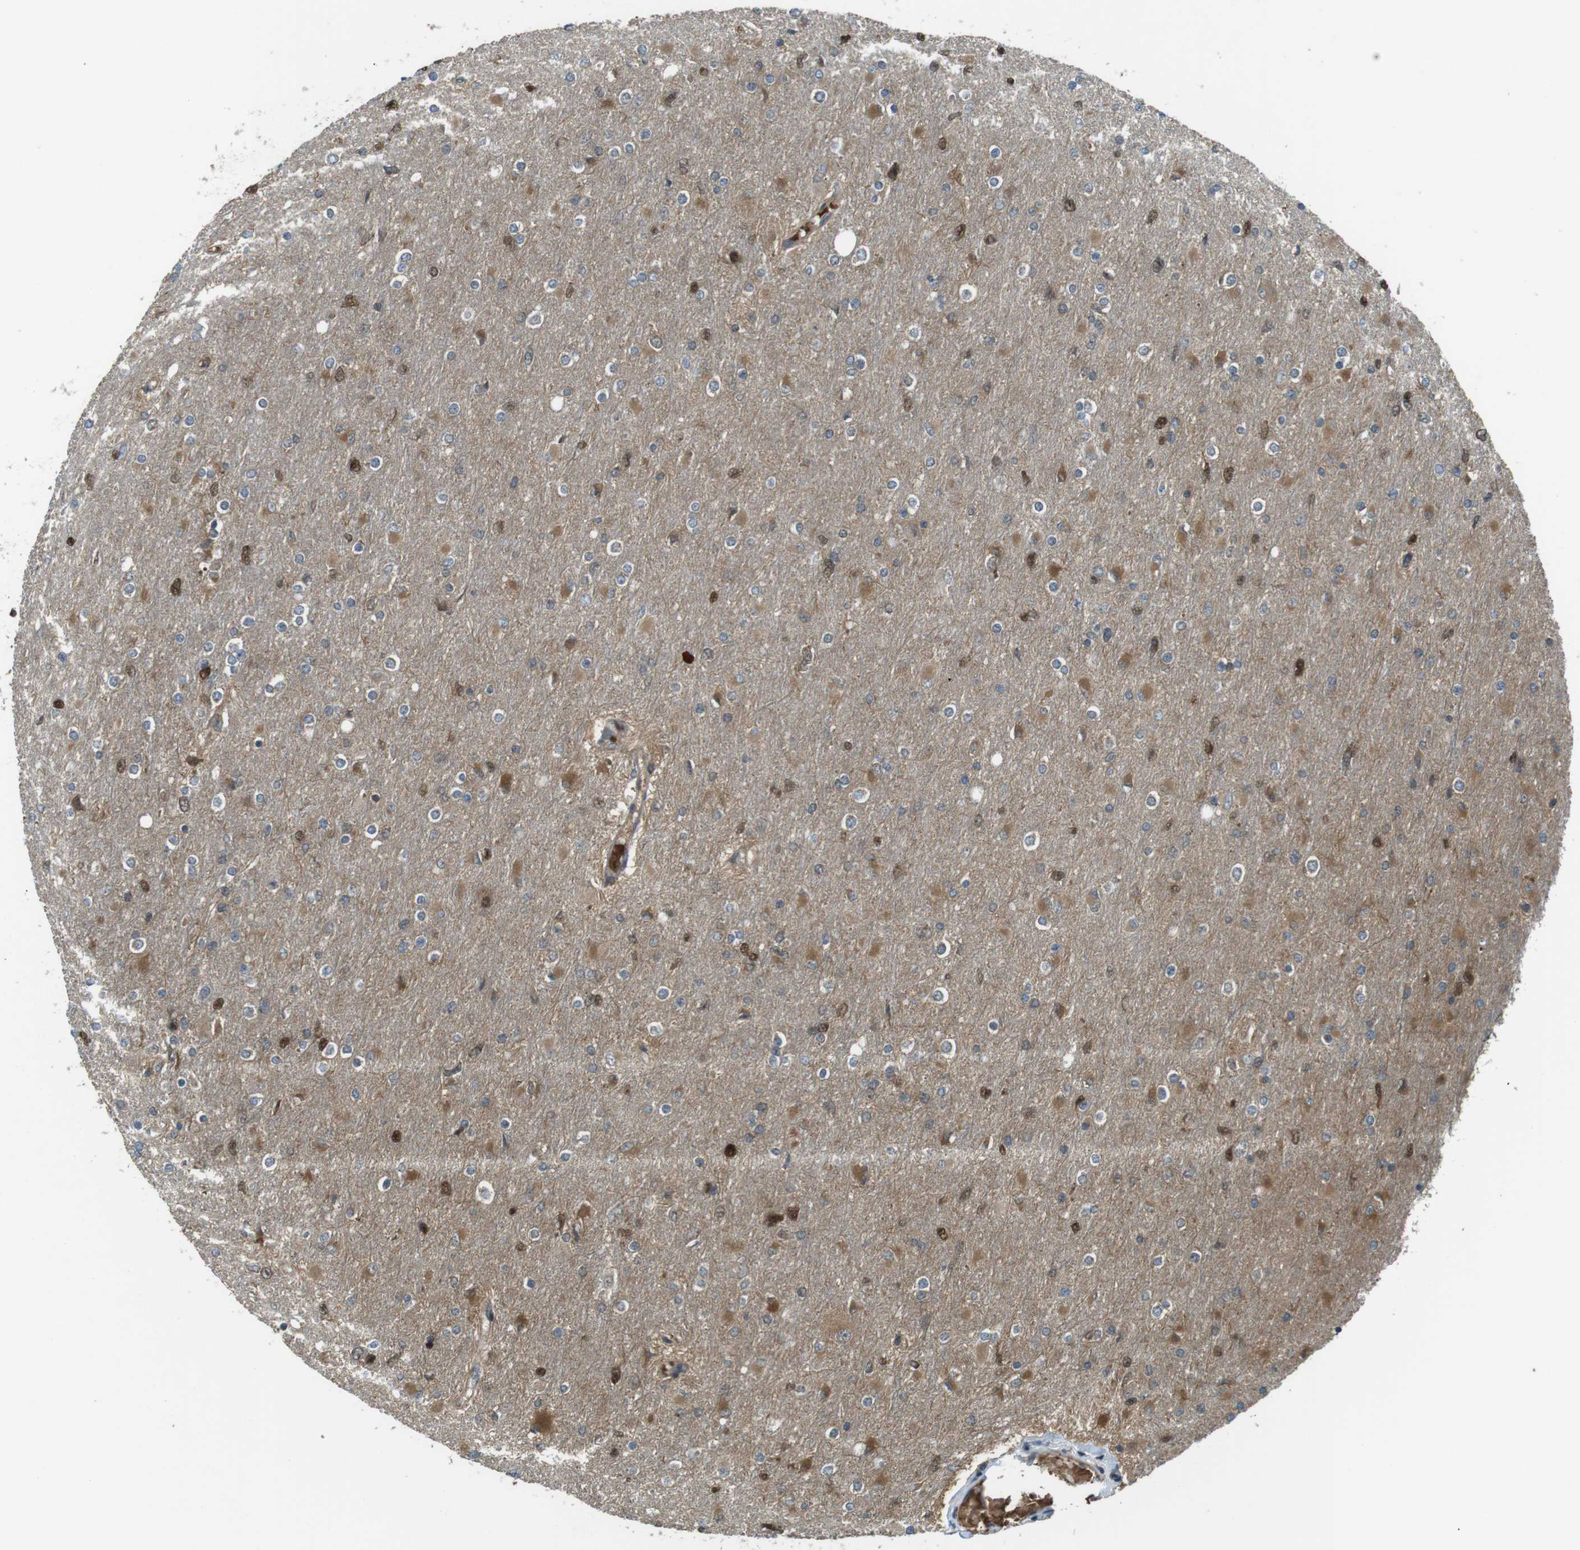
{"staining": {"intensity": "moderate", "quantity": "25%-75%", "location": "cytoplasmic/membranous,nuclear"}, "tissue": "glioma", "cell_type": "Tumor cells", "image_type": "cancer", "snomed": [{"axis": "morphology", "description": "Glioma, malignant, High grade"}, {"axis": "topography", "description": "Cerebral cortex"}], "caption": "This is an image of immunohistochemistry staining of glioma, which shows moderate expression in the cytoplasmic/membranous and nuclear of tumor cells.", "gene": "LRRC3B", "patient": {"sex": "female", "age": 36}}